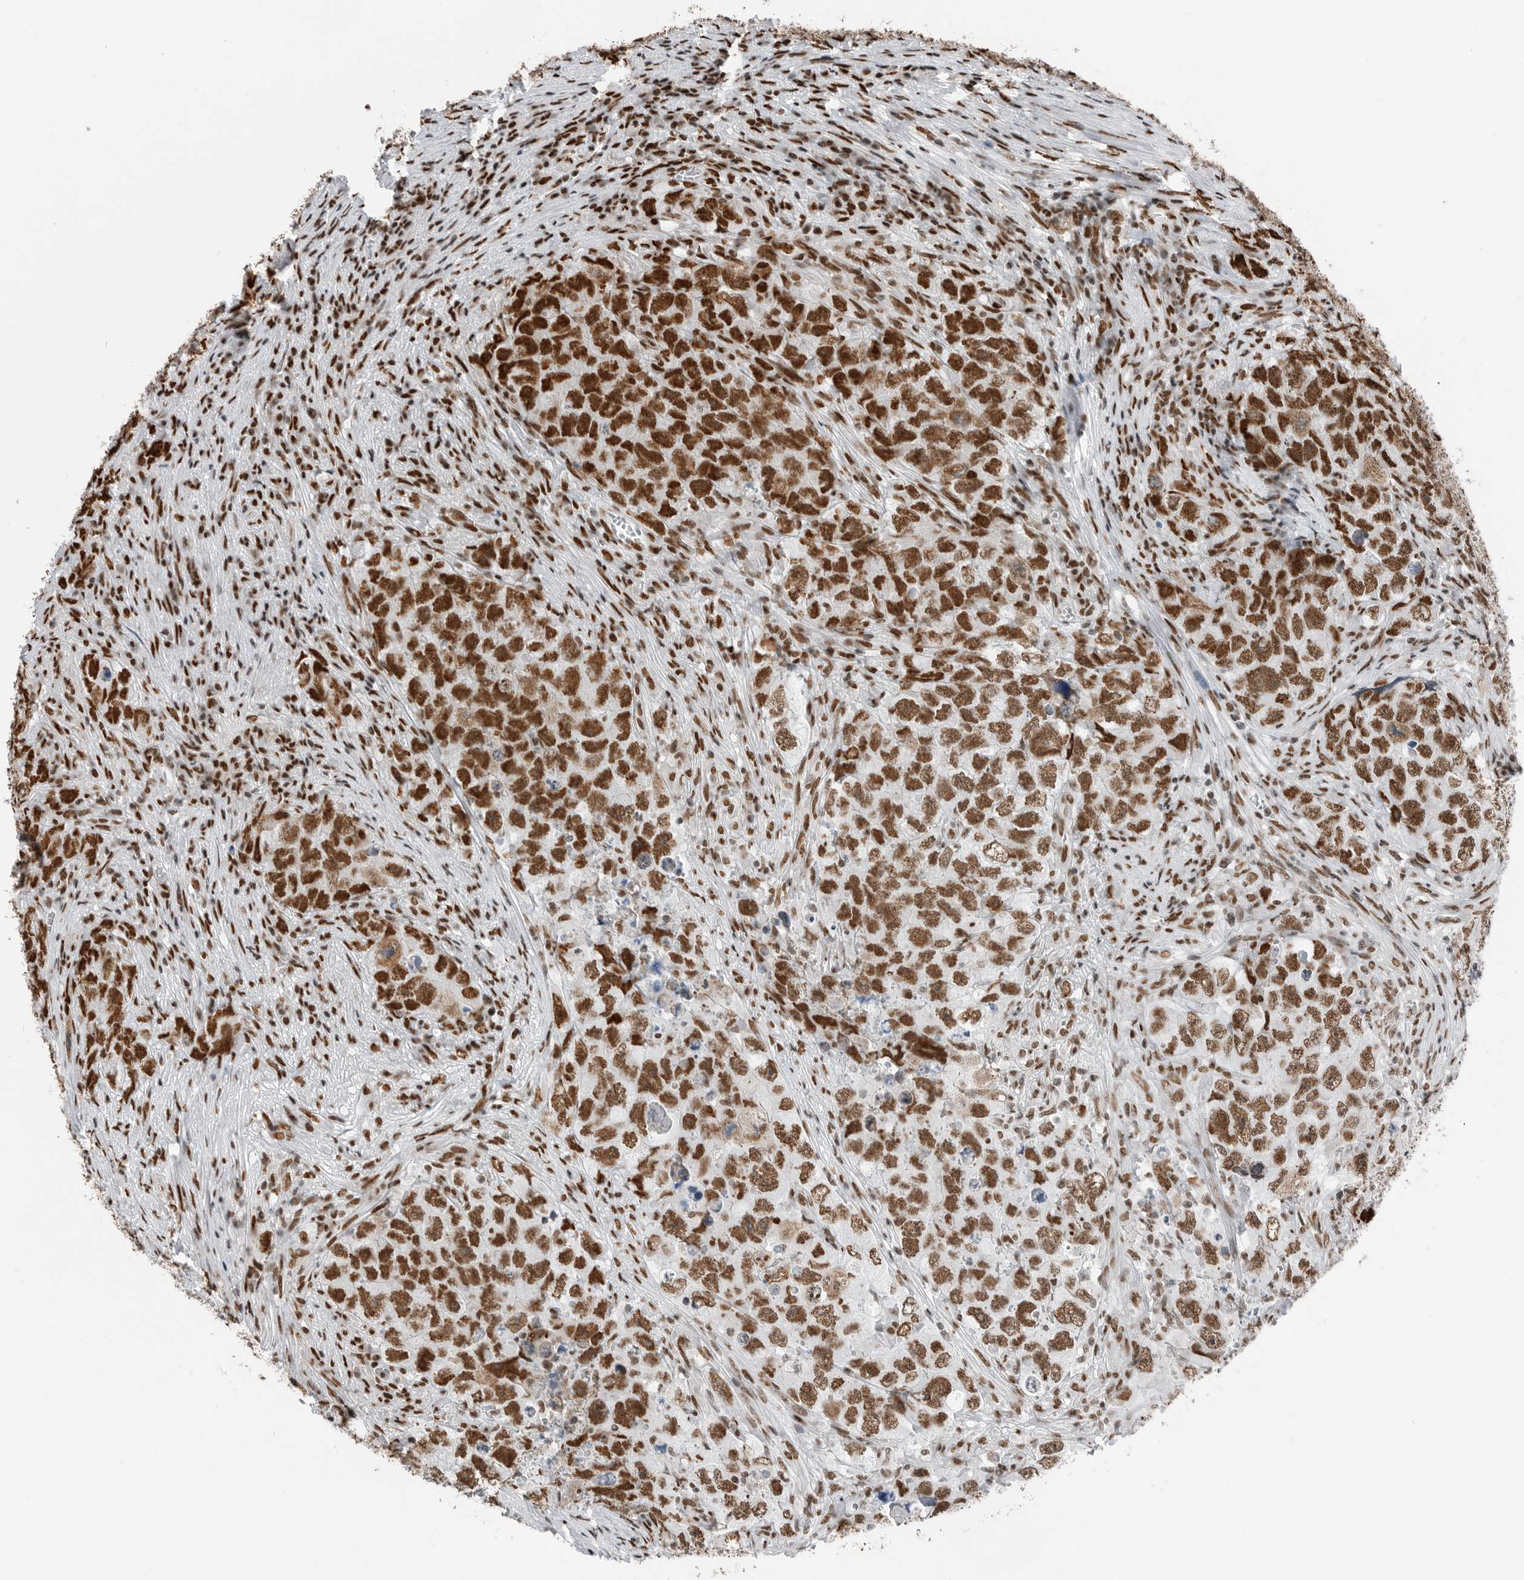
{"staining": {"intensity": "strong", "quantity": ">75%", "location": "nuclear"}, "tissue": "testis cancer", "cell_type": "Tumor cells", "image_type": "cancer", "snomed": [{"axis": "morphology", "description": "Seminoma, NOS"}, {"axis": "morphology", "description": "Carcinoma, Embryonal, NOS"}, {"axis": "topography", "description": "Testis"}], "caption": "This micrograph reveals testis cancer (seminoma) stained with immunohistochemistry (IHC) to label a protein in brown. The nuclear of tumor cells show strong positivity for the protein. Nuclei are counter-stained blue.", "gene": "BLZF1", "patient": {"sex": "male", "age": 43}}